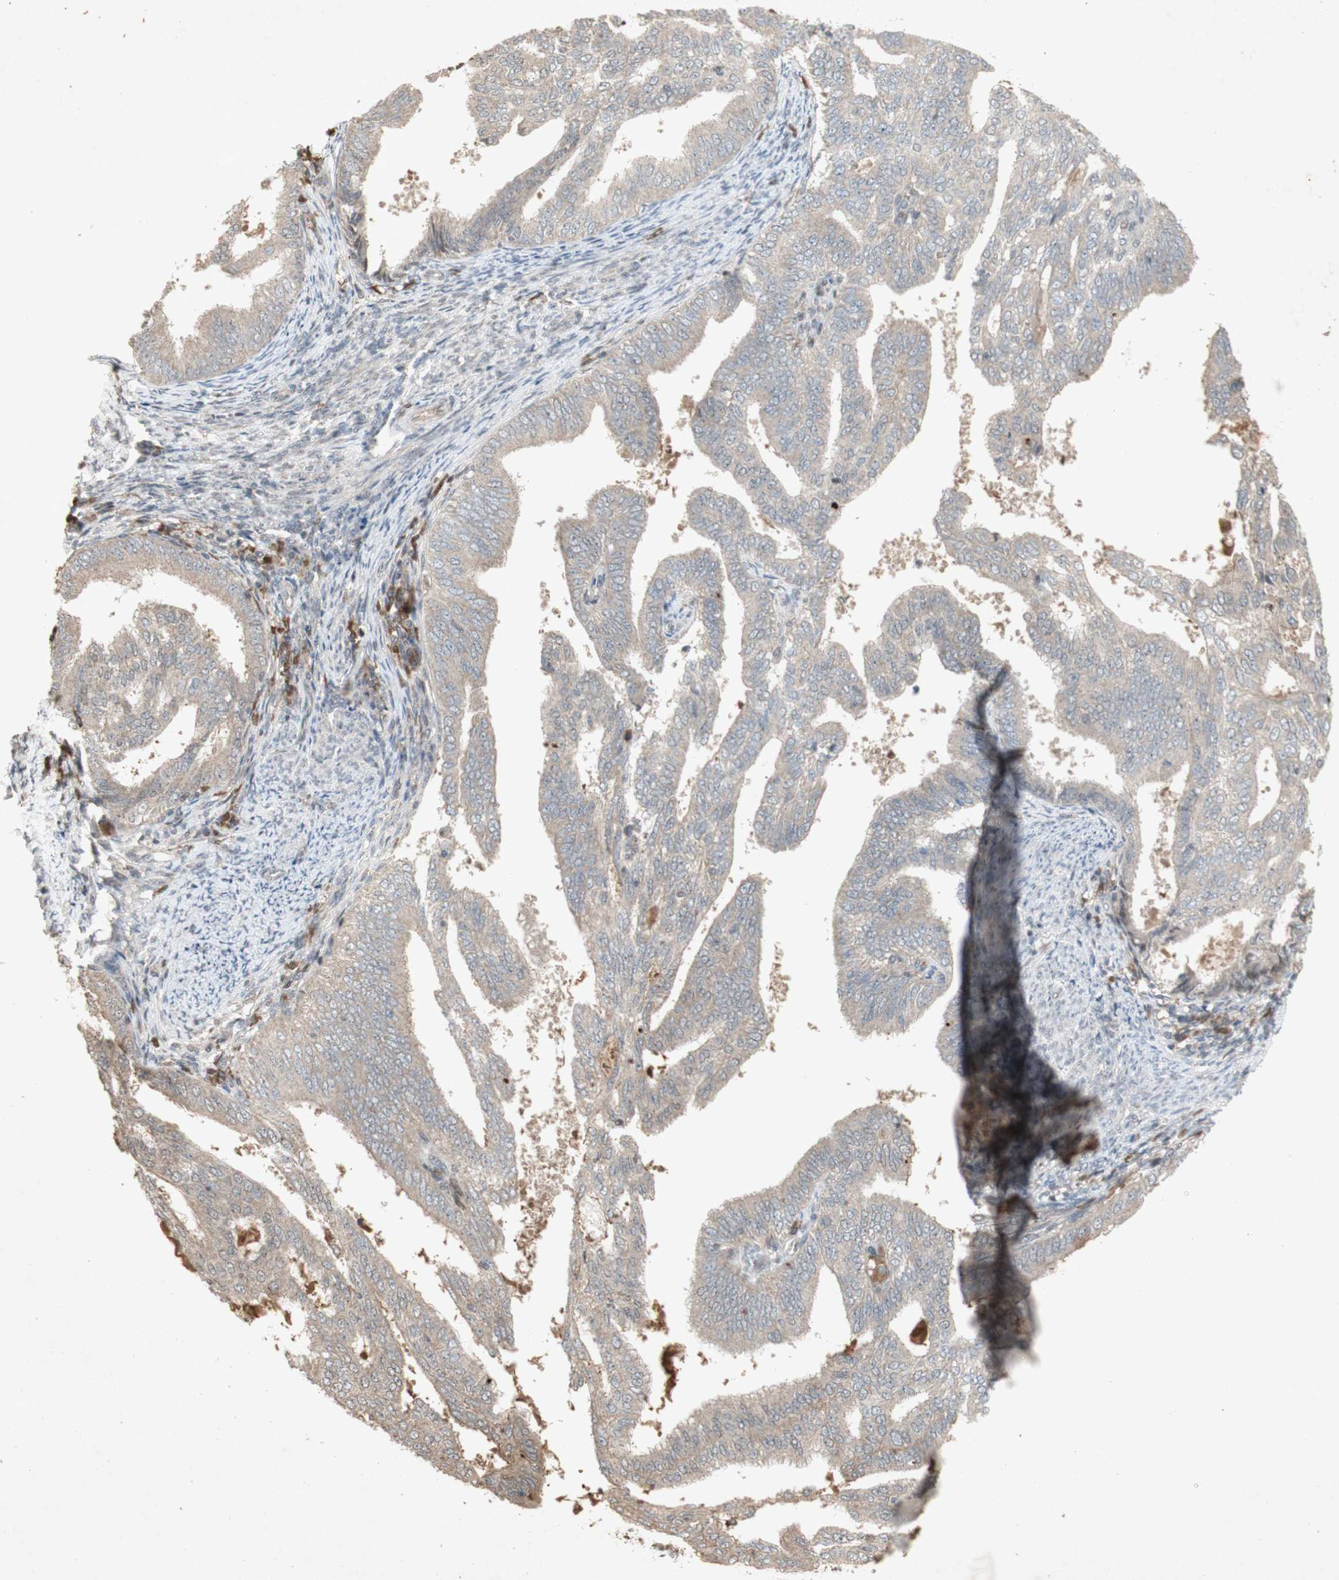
{"staining": {"intensity": "negative", "quantity": "none", "location": "none"}, "tissue": "endometrial cancer", "cell_type": "Tumor cells", "image_type": "cancer", "snomed": [{"axis": "morphology", "description": "Adenocarcinoma, NOS"}, {"axis": "topography", "description": "Endometrium"}], "caption": "The micrograph demonstrates no staining of tumor cells in endometrial adenocarcinoma.", "gene": "NRG4", "patient": {"sex": "female", "age": 58}}